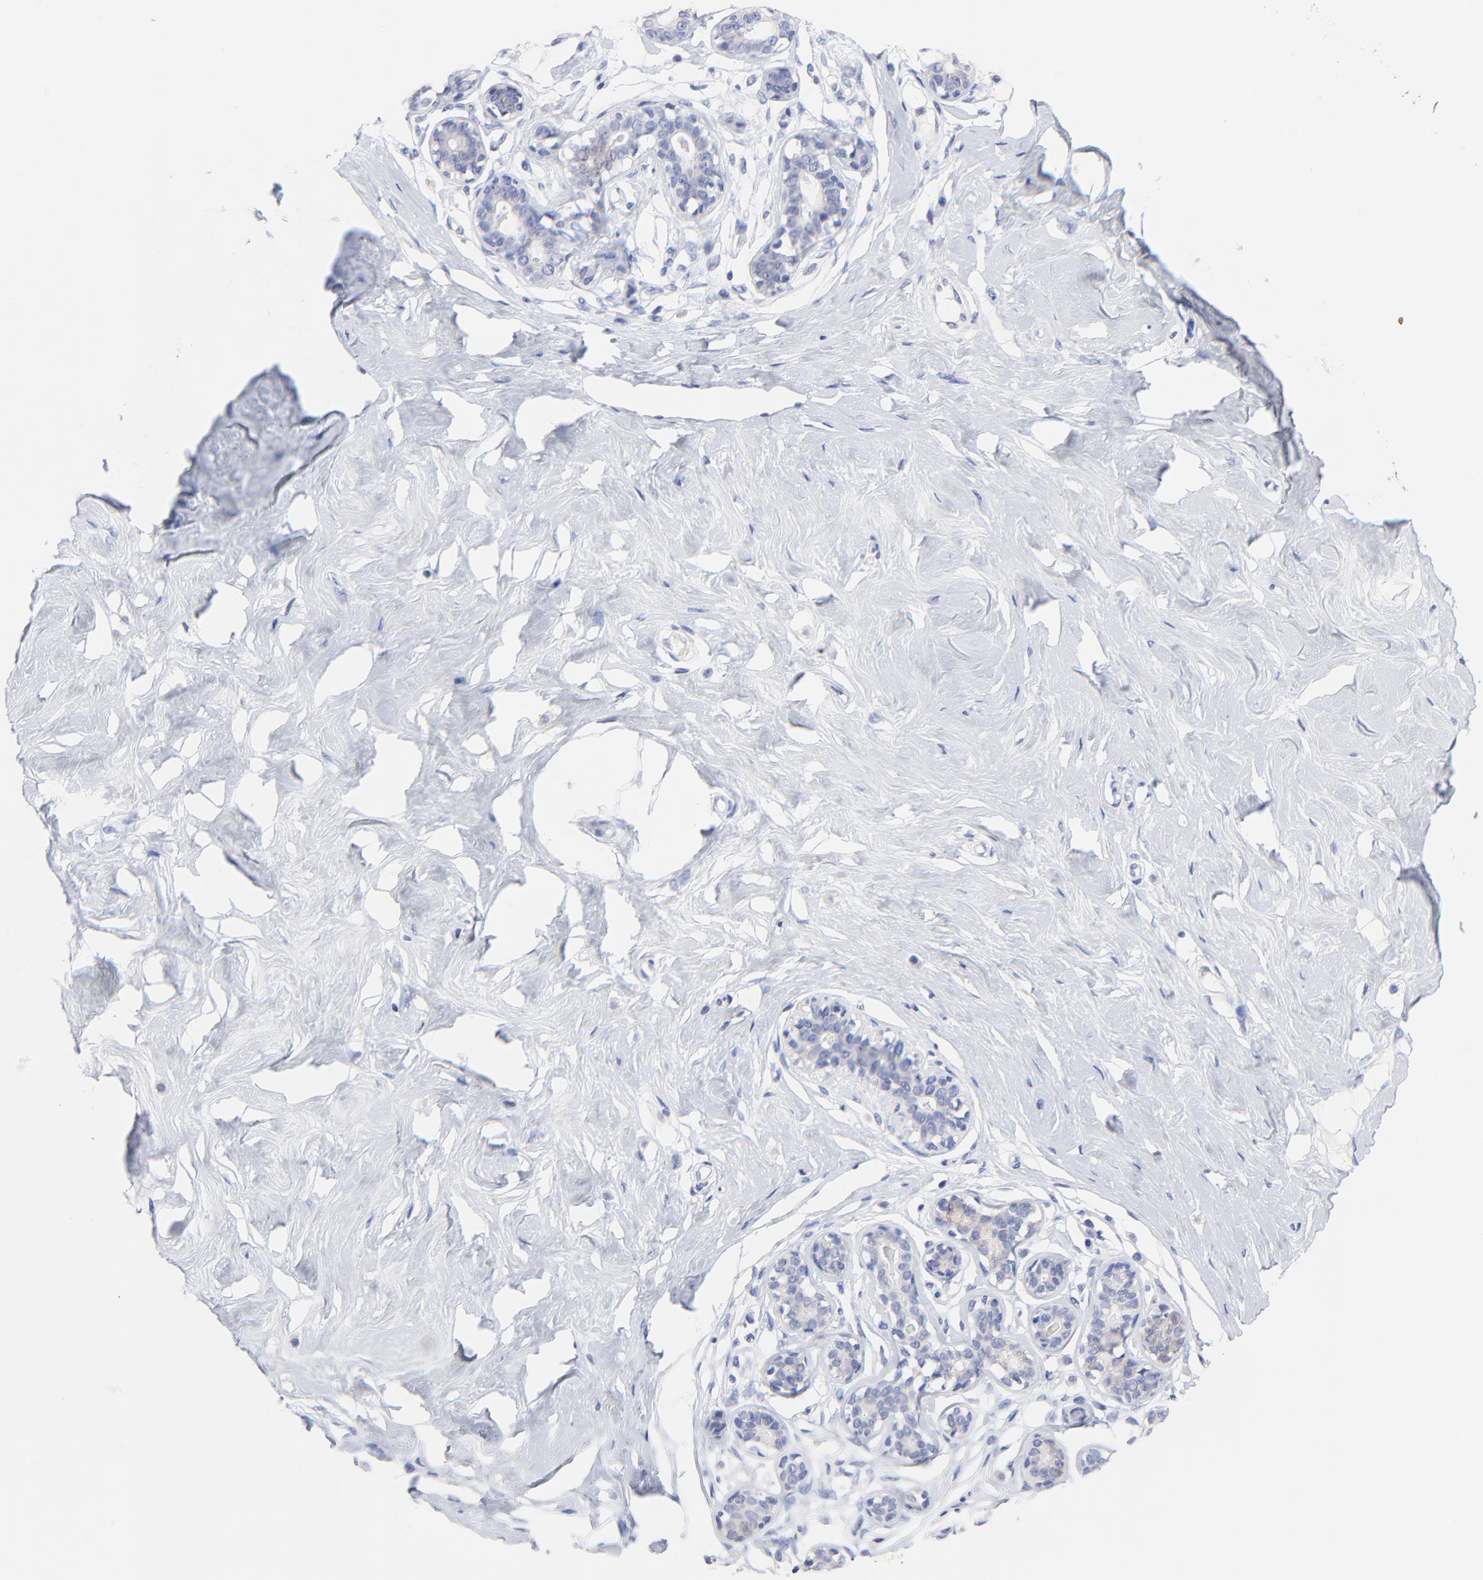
{"staining": {"intensity": "negative", "quantity": "none", "location": "none"}, "tissue": "breast", "cell_type": "Adipocytes", "image_type": "normal", "snomed": [{"axis": "morphology", "description": "Normal tissue, NOS"}, {"axis": "topography", "description": "Breast"}], "caption": "Immunohistochemical staining of unremarkable breast reveals no significant positivity in adipocytes. The staining was performed using DAB to visualize the protein expression in brown, while the nuclei were stained in blue with hematoxylin (Magnification: 20x).", "gene": "FBXO10", "patient": {"sex": "female", "age": 23}}